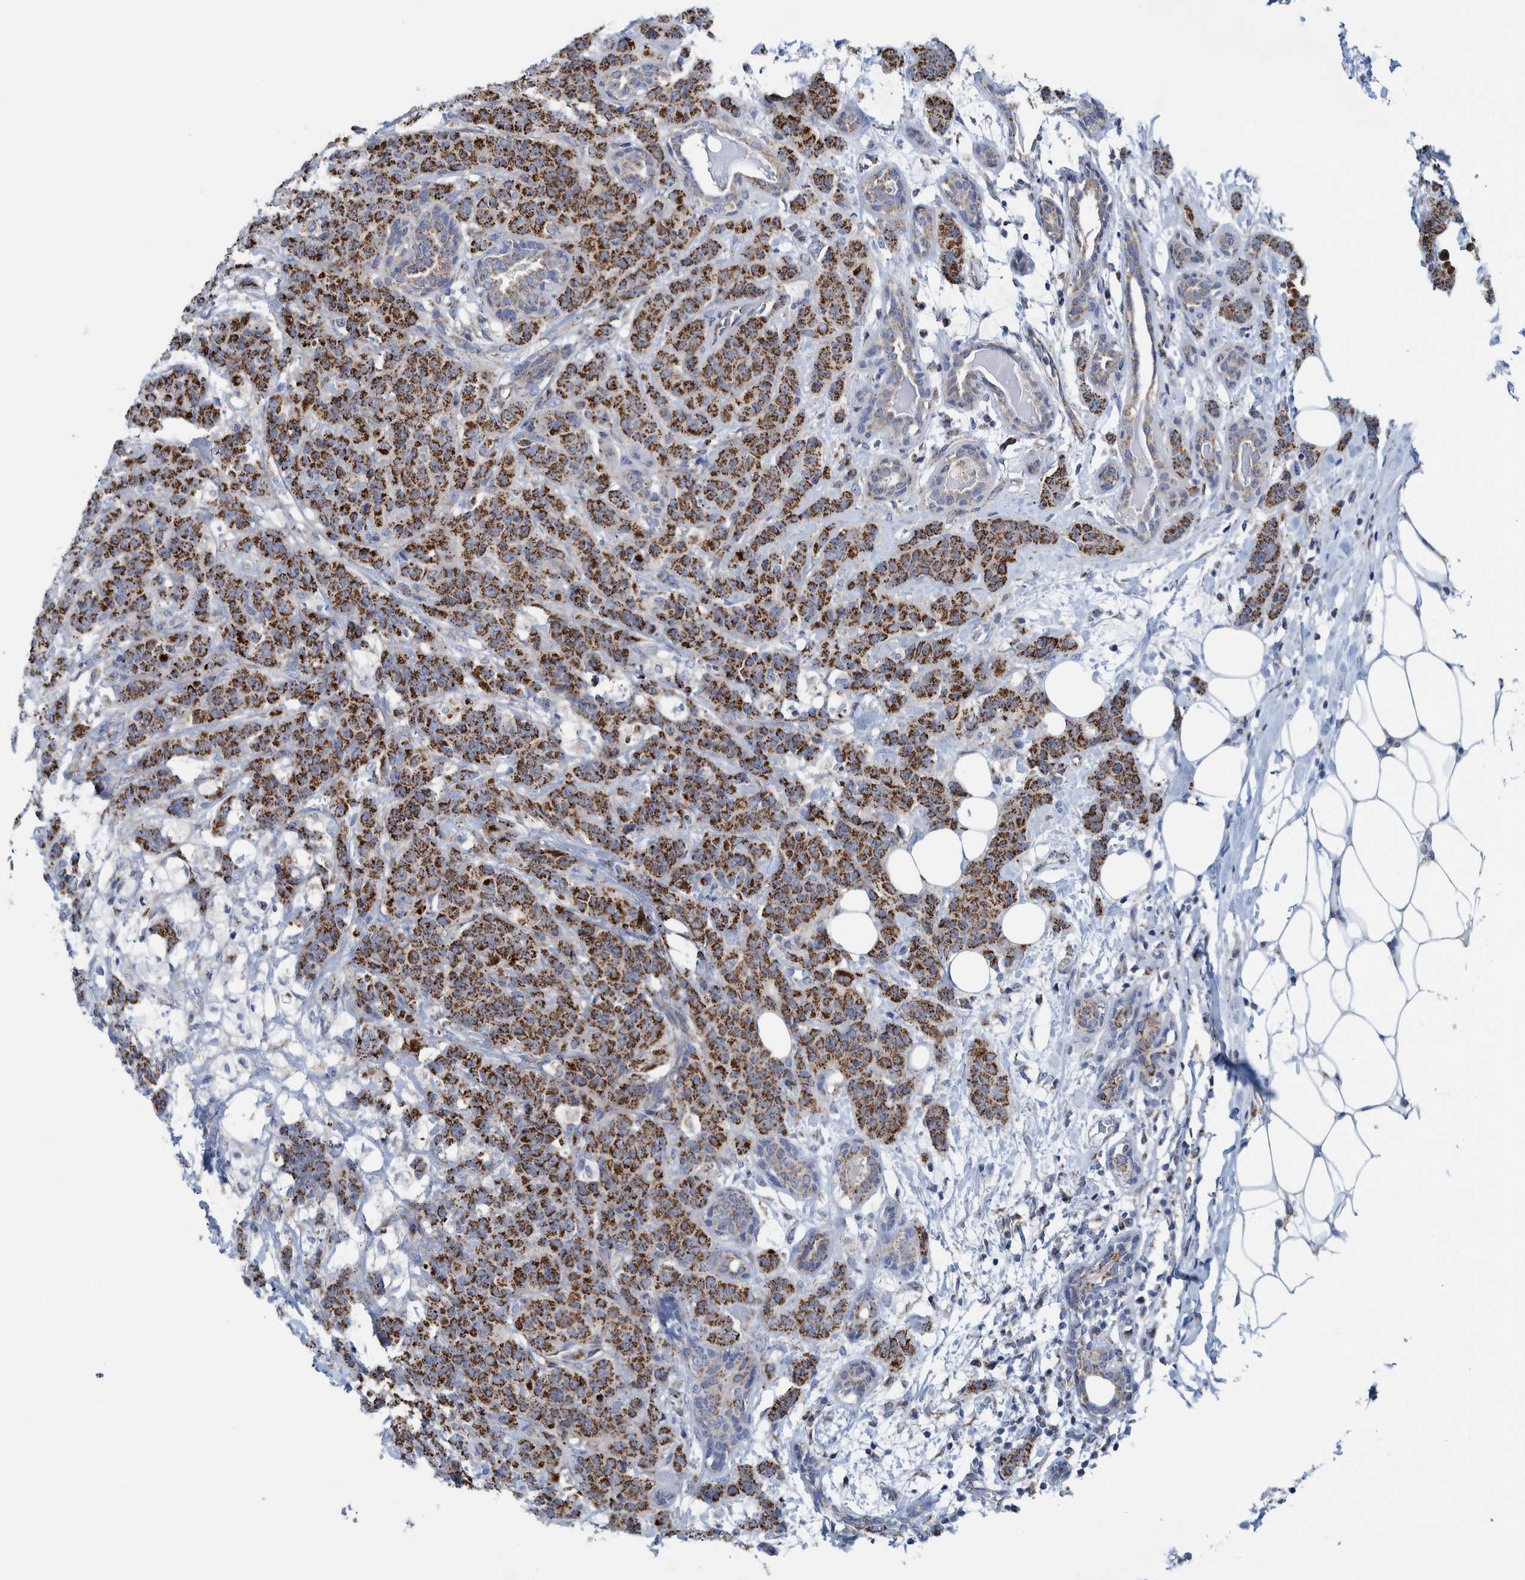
{"staining": {"intensity": "strong", "quantity": ">75%", "location": "cytoplasmic/membranous"}, "tissue": "breast cancer", "cell_type": "Tumor cells", "image_type": "cancer", "snomed": [{"axis": "morphology", "description": "Normal tissue, NOS"}, {"axis": "morphology", "description": "Duct carcinoma"}, {"axis": "topography", "description": "Breast"}], "caption": "A micrograph of intraductal carcinoma (breast) stained for a protein displays strong cytoplasmic/membranous brown staining in tumor cells. Using DAB (brown) and hematoxylin (blue) stains, captured at high magnification using brightfield microscopy.", "gene": "MRPS7", "patient": {"sex": "female", "age": 40}}